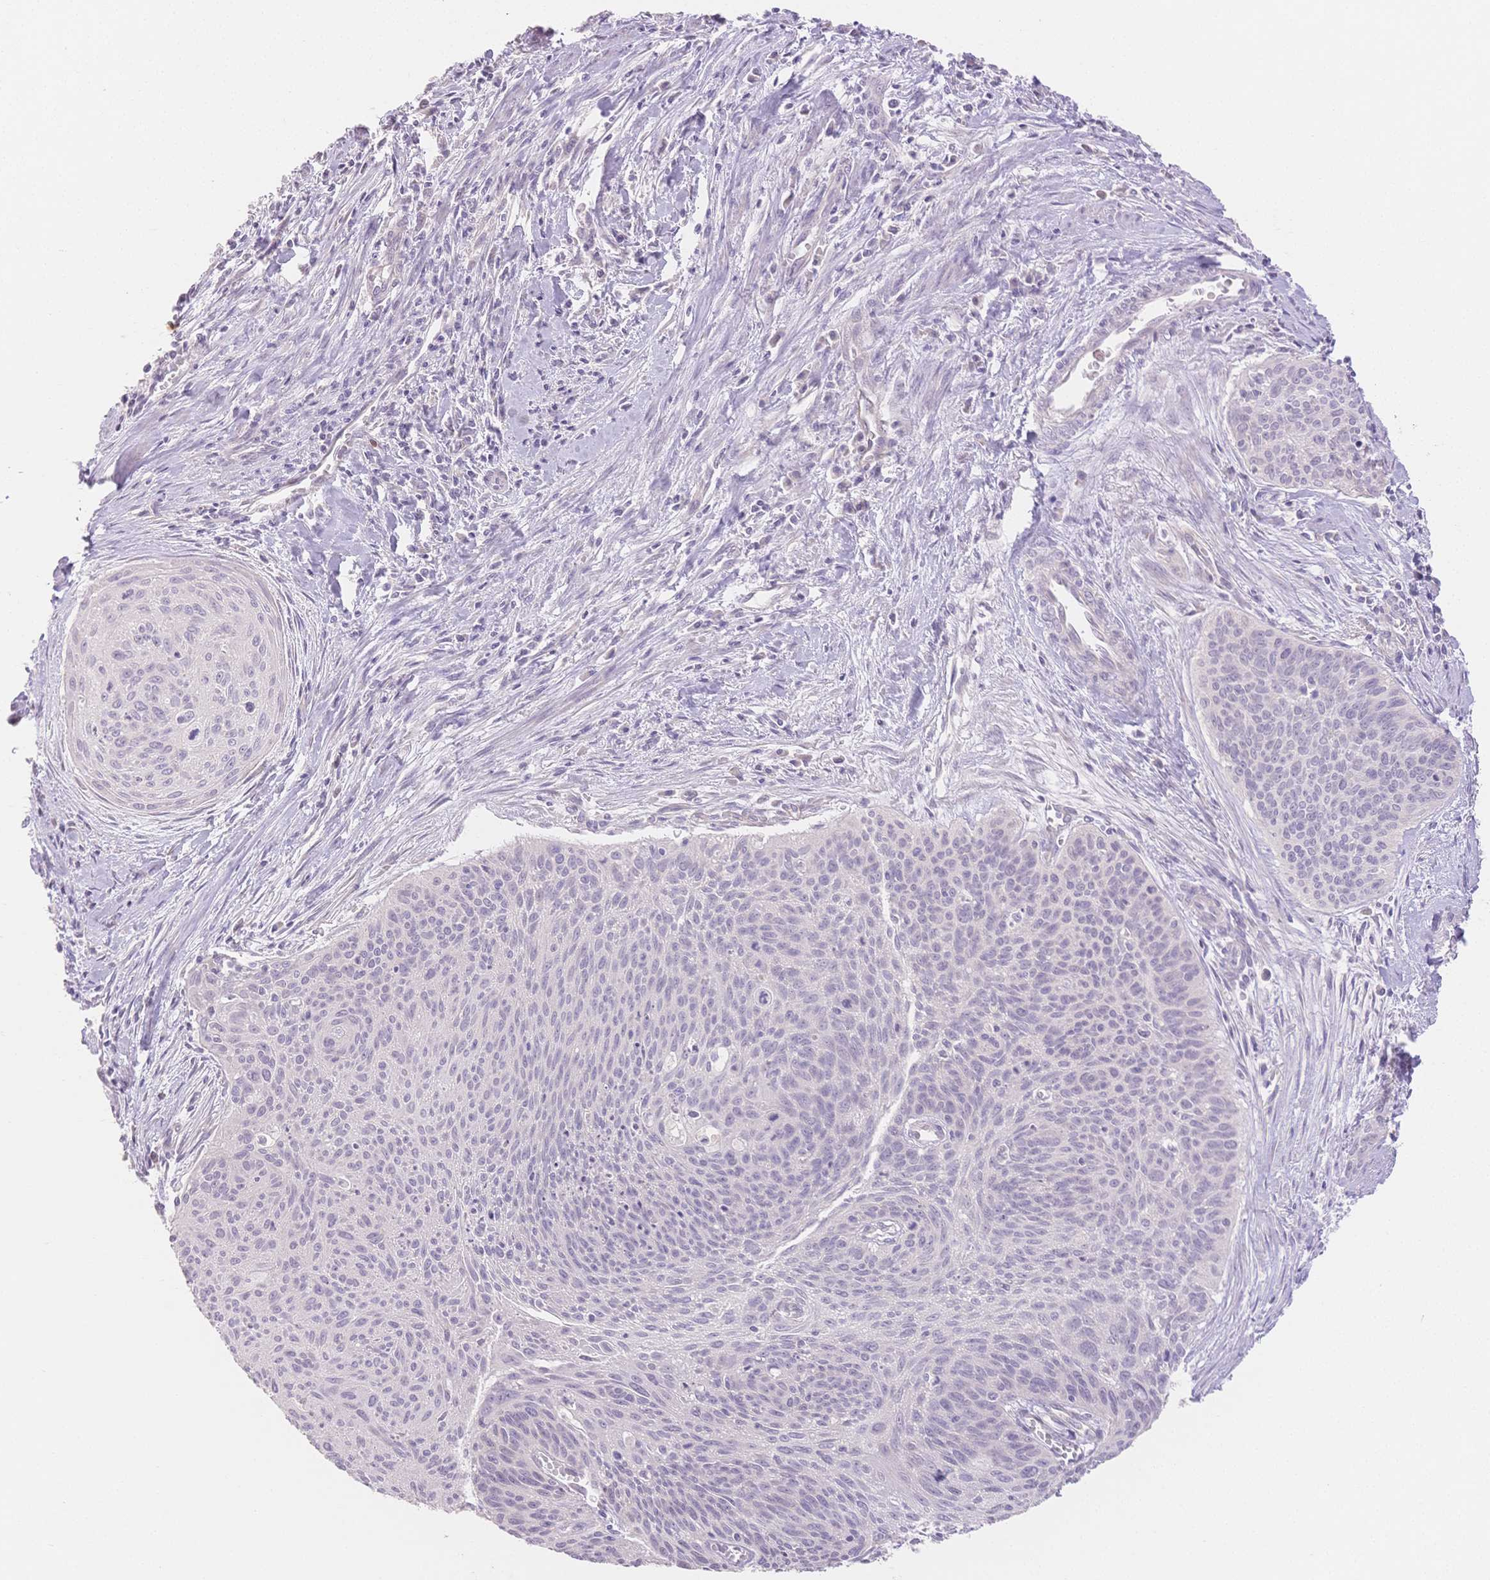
{"staining": {"intensity": "negative", "quantity": "none", "location": "none"}, "tissue": "cervical cancer", "cell_type": "Tumor cells", "image_type": "cancer", "snomed": [{"axis": "morphology", "description": "Squamous cell carcinoma, NOS"}, {"axis": "topography", "description": "Cervix"}], "caption": "IHC of cervical cancer (squamous cell carcinoma) shows no expression in tumor cells.", "gene": "SUV39H2", "patient": {"sex": "female", "age": 55}}